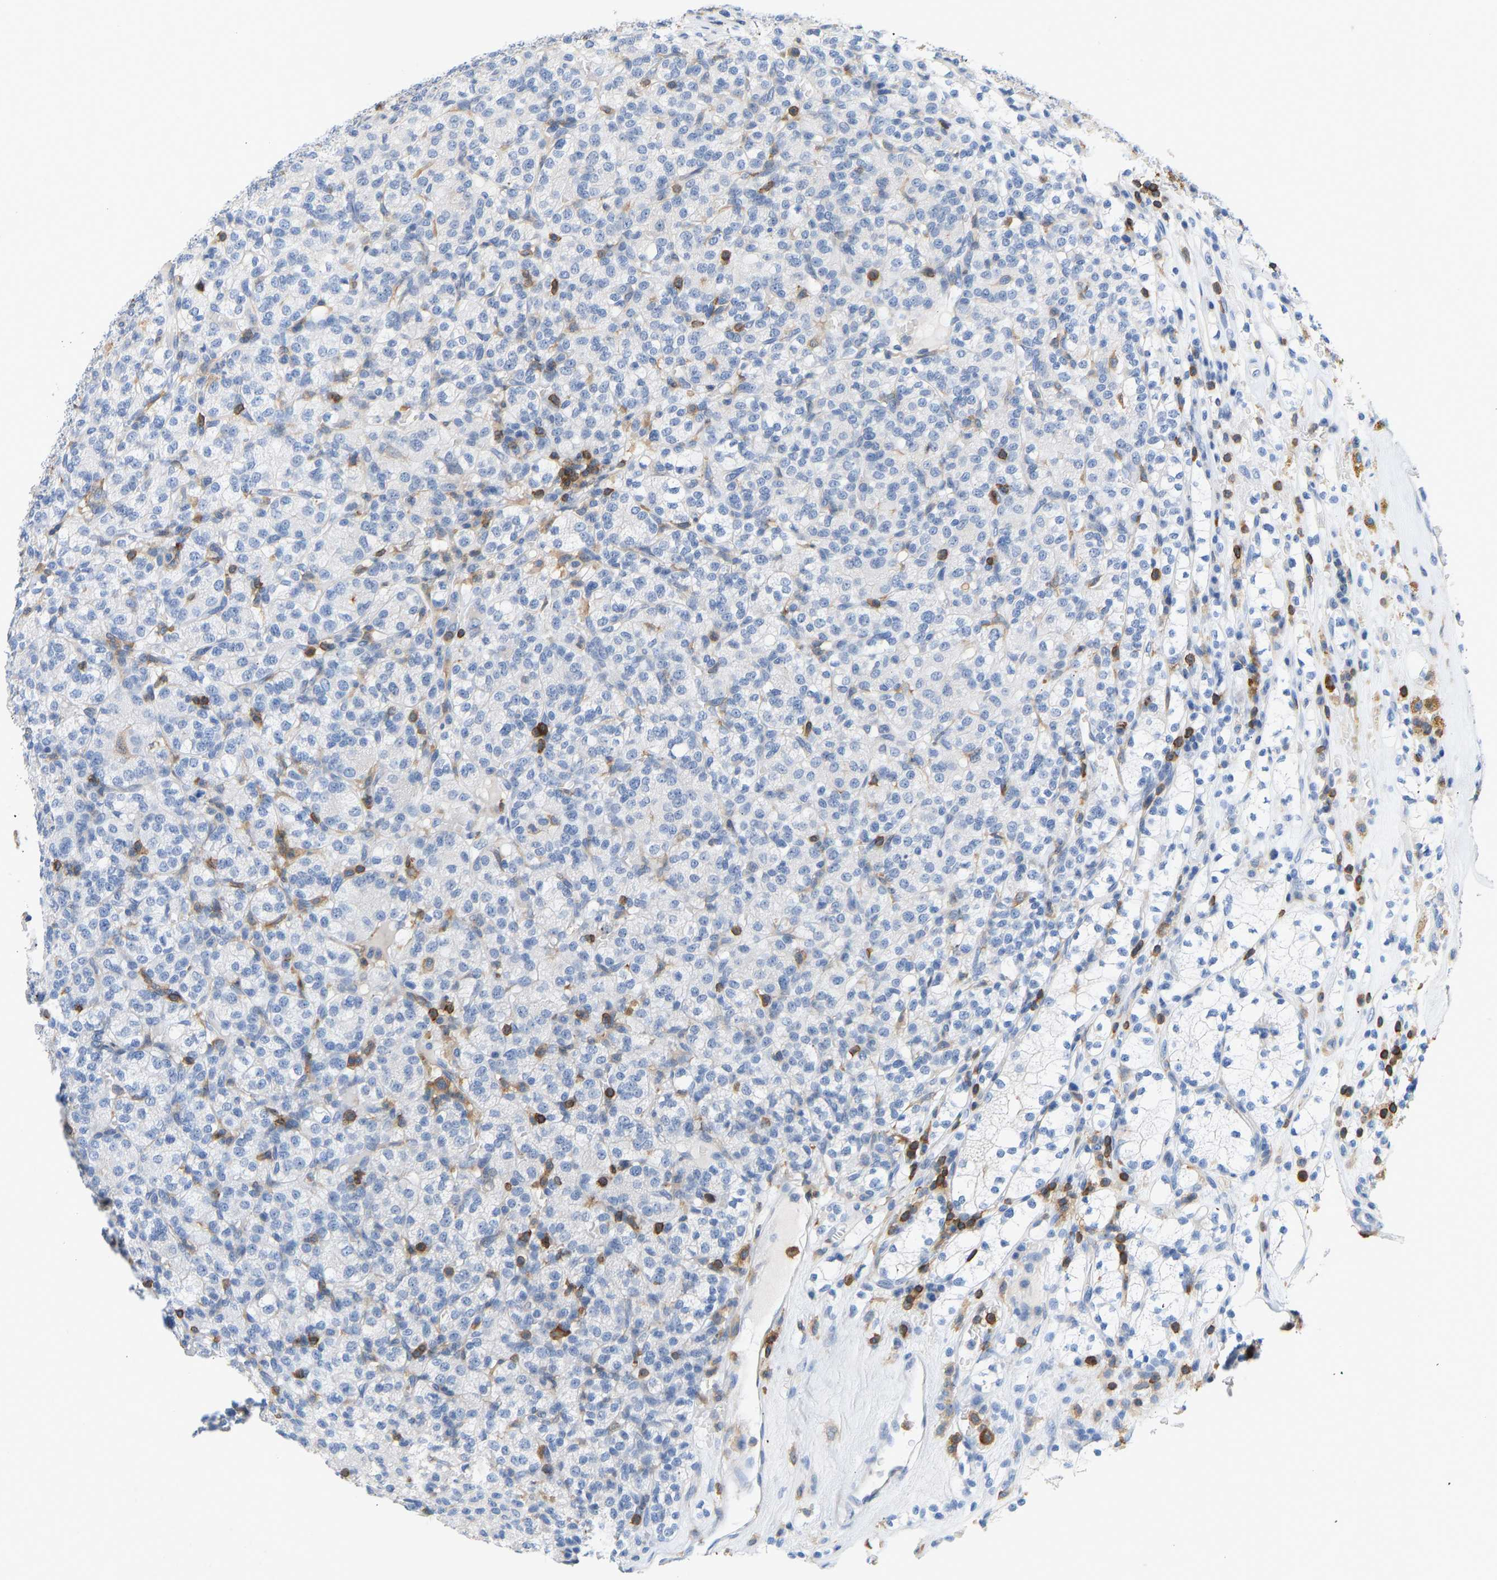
{"staining": {"intensity": "negative", "quantity": "none", "location": "none"}, "tissue": "renal cancer", "cell_type": "Tumor cells", "image_type": "cancer", "snomed": [{"axis": "morphology", "description": "Adenocarcinoma, NOS"}, {"axis": "topography", "description": "Kidney"}], "caption": "Tumor cells show no significant positivity in renal cancer (adenocarcinoma). (Stains: DAB (3,3'-diaminobenzidine) immunohistochemistry with hematoxylin counter stain, Microscopy: brightfield microscopy at high magnification).", "gene": "EVL", "patient": {"sex": "male", "age": 77}}